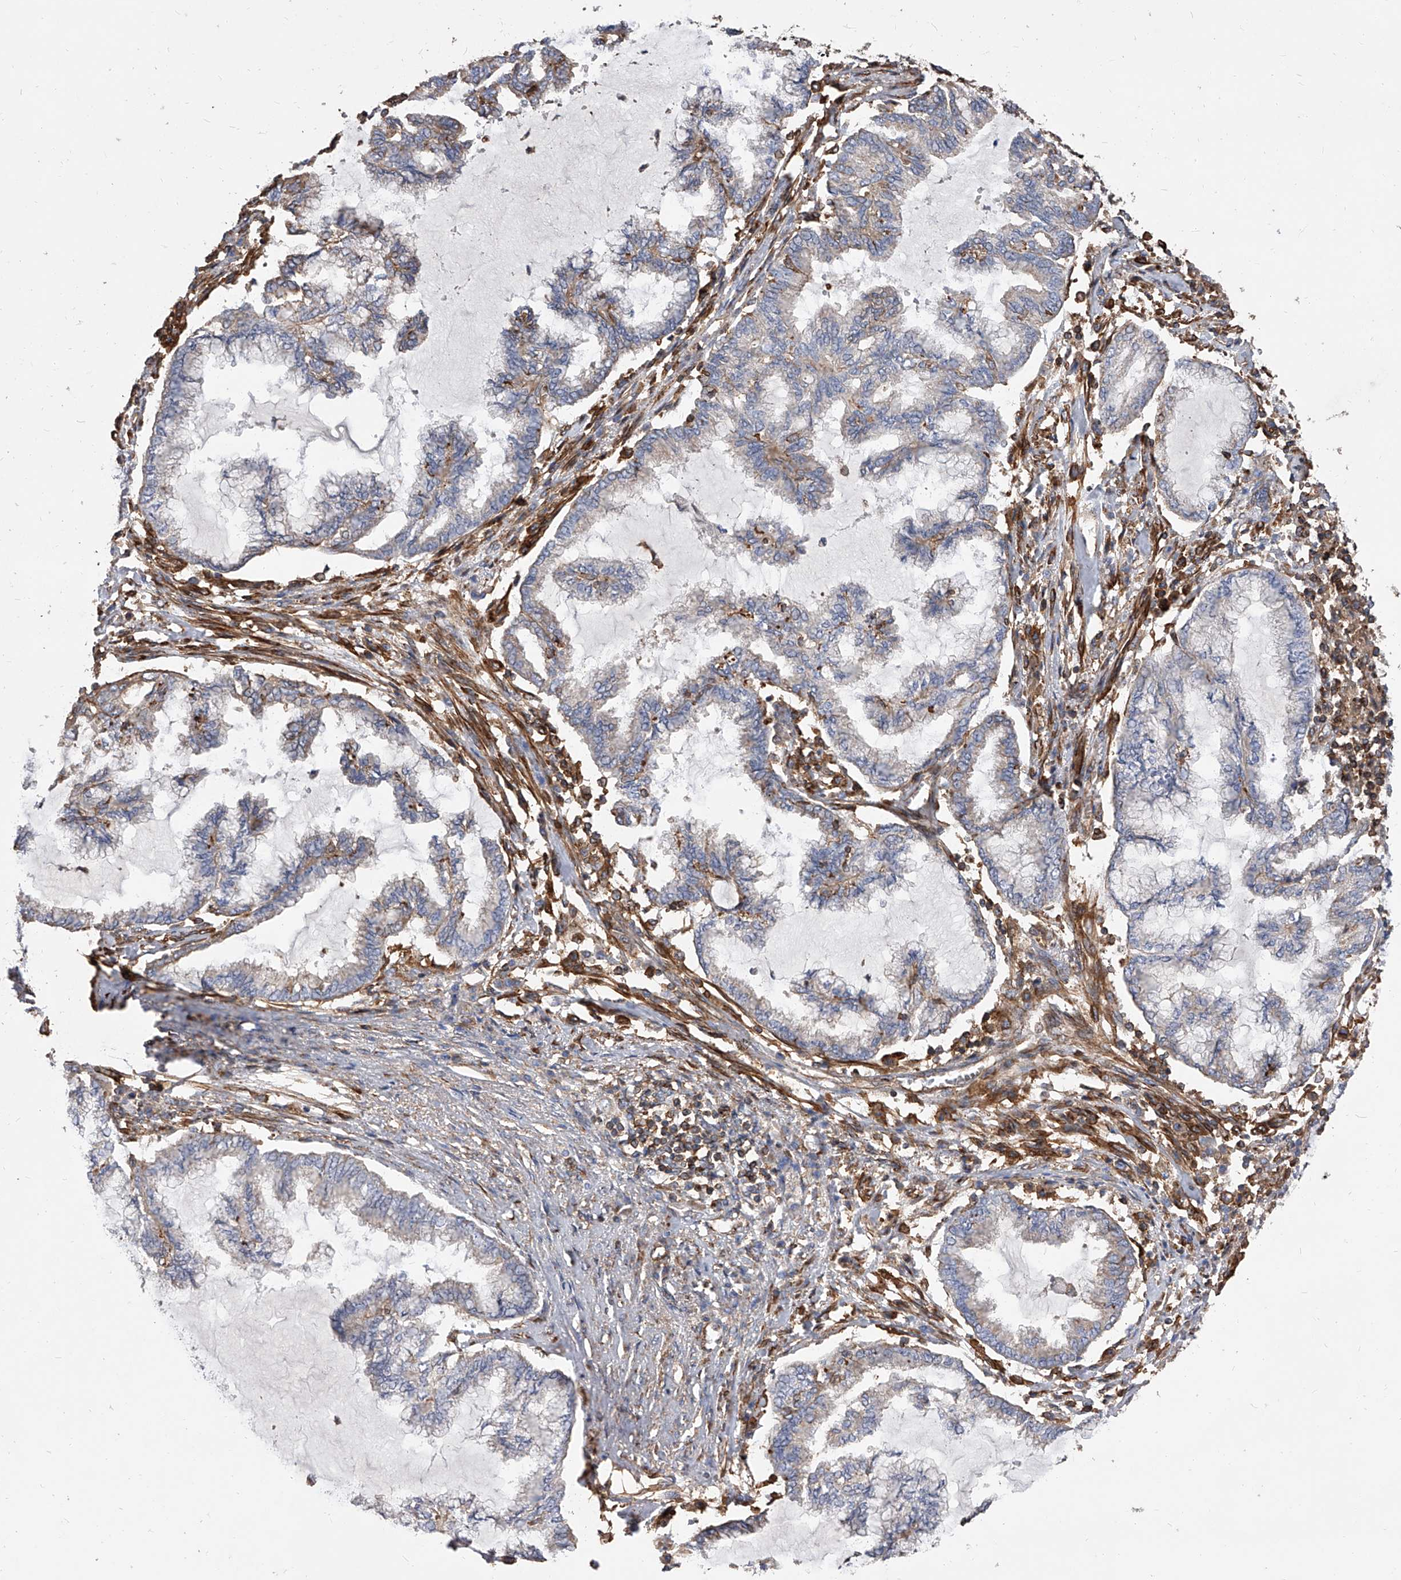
{"staining": {"intensity": "weak", "quantity": "<25%", "location": "cytoplasmic/membranous"}, "tissue": "endometrial cancer", "cell_type": "Tumor cells", "image_type": "cancer", "snomed": [{"axis": "morphology", "description": "Adenocarcinoma, NOS"}, {"axis": "topography", "description": "Endometrium"}], "caption": "Tumor cells show no significant protein expression in endometrial adenocarcinoma.", "gene": "PISD", "patient": {"sex": "female", "age": 86}}